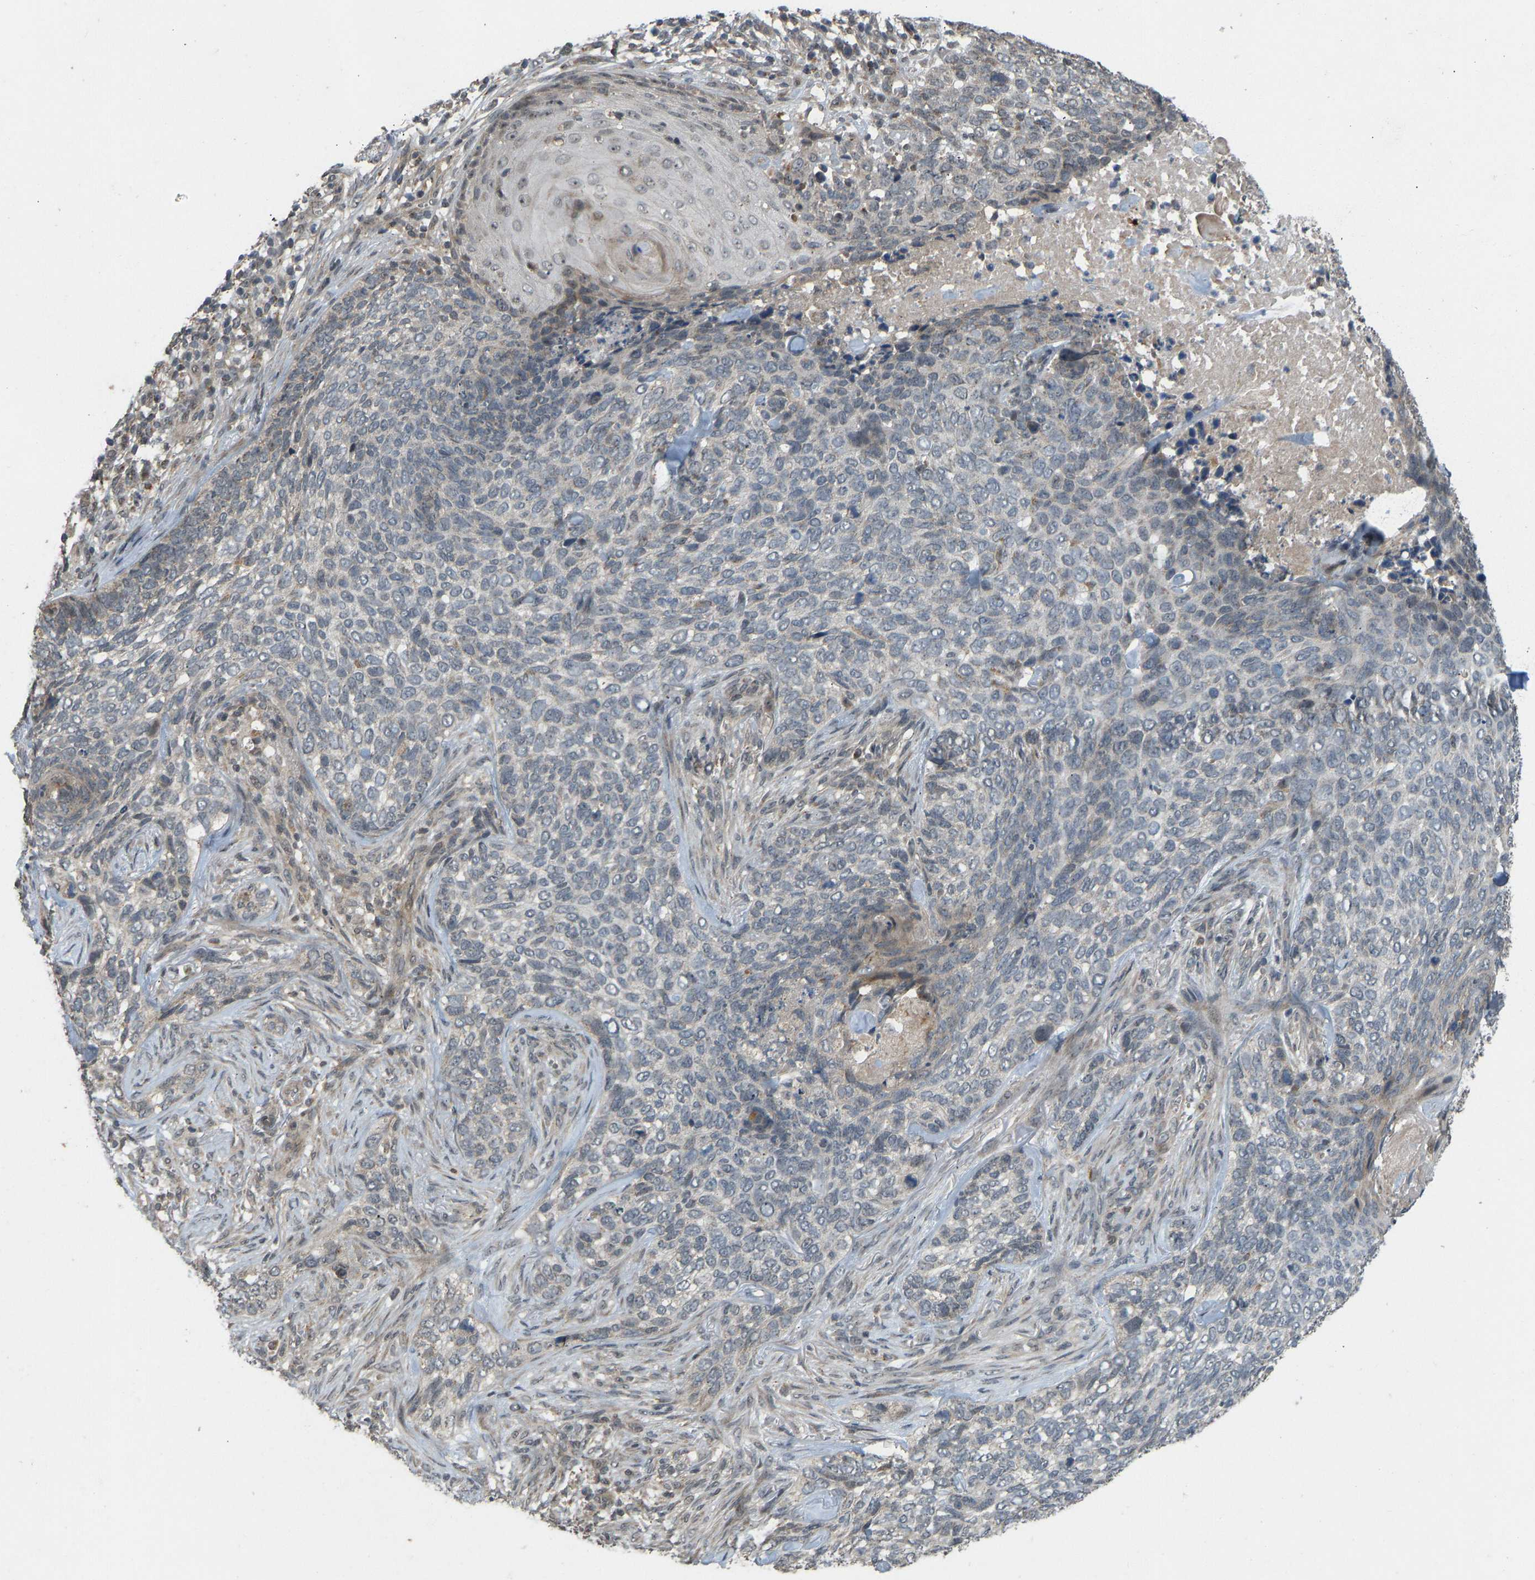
{"staining": {"intensity": "negative", "quantity": "none", "location": "none"}, "tissue": "skin cancer", "cell_type": "Tumor cells", "image_type": "cancer", "snomed": [{"axis": "morphology", "description": "Basal cell carcinoma"}, {"axis": "topography", "description": "Skin"}], "caption": "IHC image of neoplastic tissue: human basal cell carcinoma (skin) stained with DAB displays no significant protein expression in tumor cells.", "gene": "ACADS", "patient": {"sex": "female", "age": 64}}